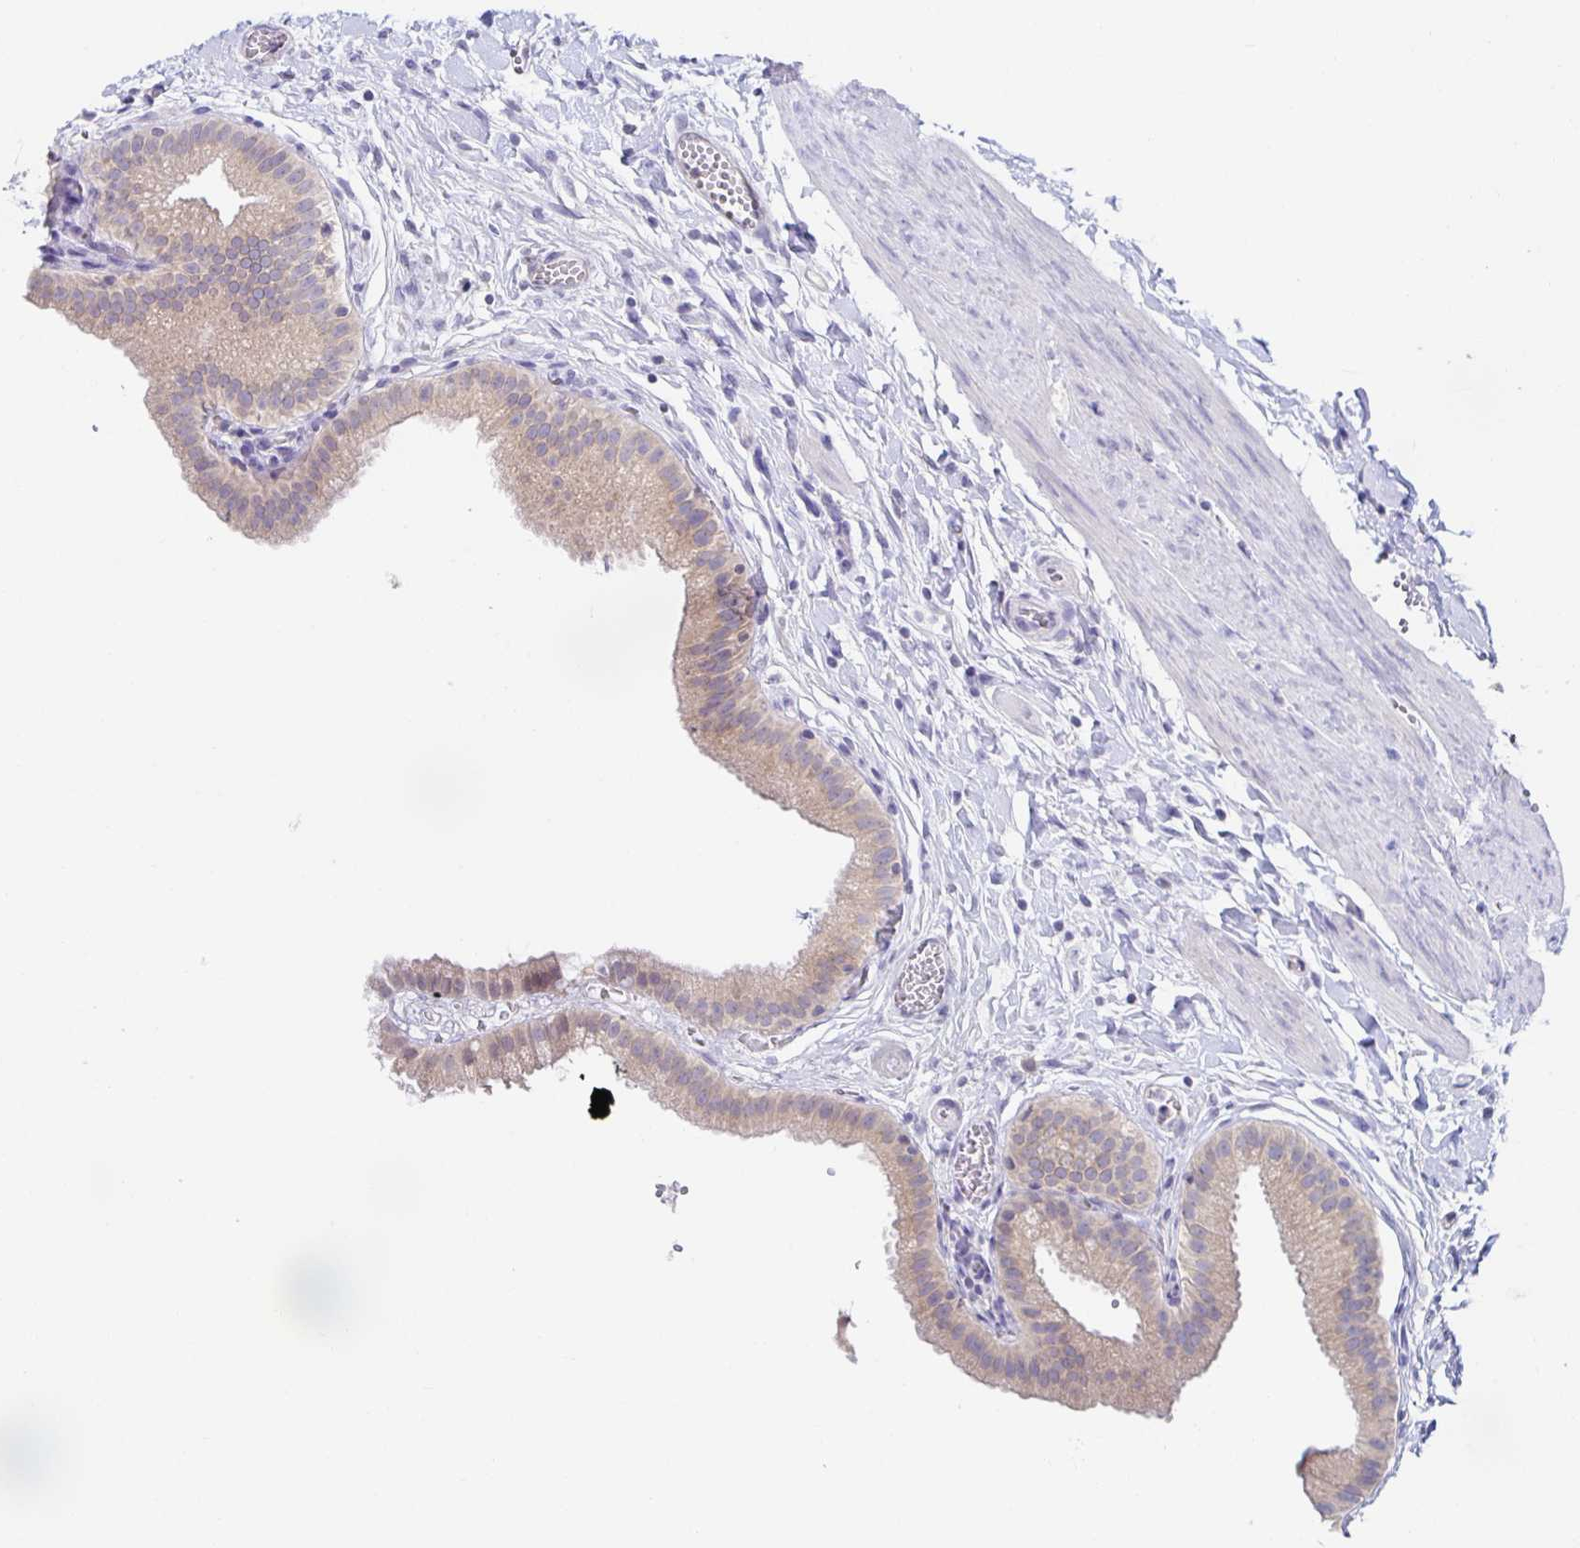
{"staining": {"intensity": "weak", "quantity": ">75%", "location": "cytoplasmic/membranous"}, "tissue": "gallbladder", "cell_type": "Glandular cells", "image_type": "normal", "snomed": [{"axis": "morphology", "description": "Normal tissue, NOS"}, {"axis": "topography", "description": "Gallbladder"}], "caption": "High-magnification brightfield microscopy of normal gallbladder stained with DAB (3,3'-diaminobenzidine) (brown) and counterstained with hematoxylin (blue). glandular cells exhibit weak cytoplasmic/membranous staining is appreciated in about>75% of cells.", "gene": "BAD", "patient": {"sex": "female", "age": 63}}